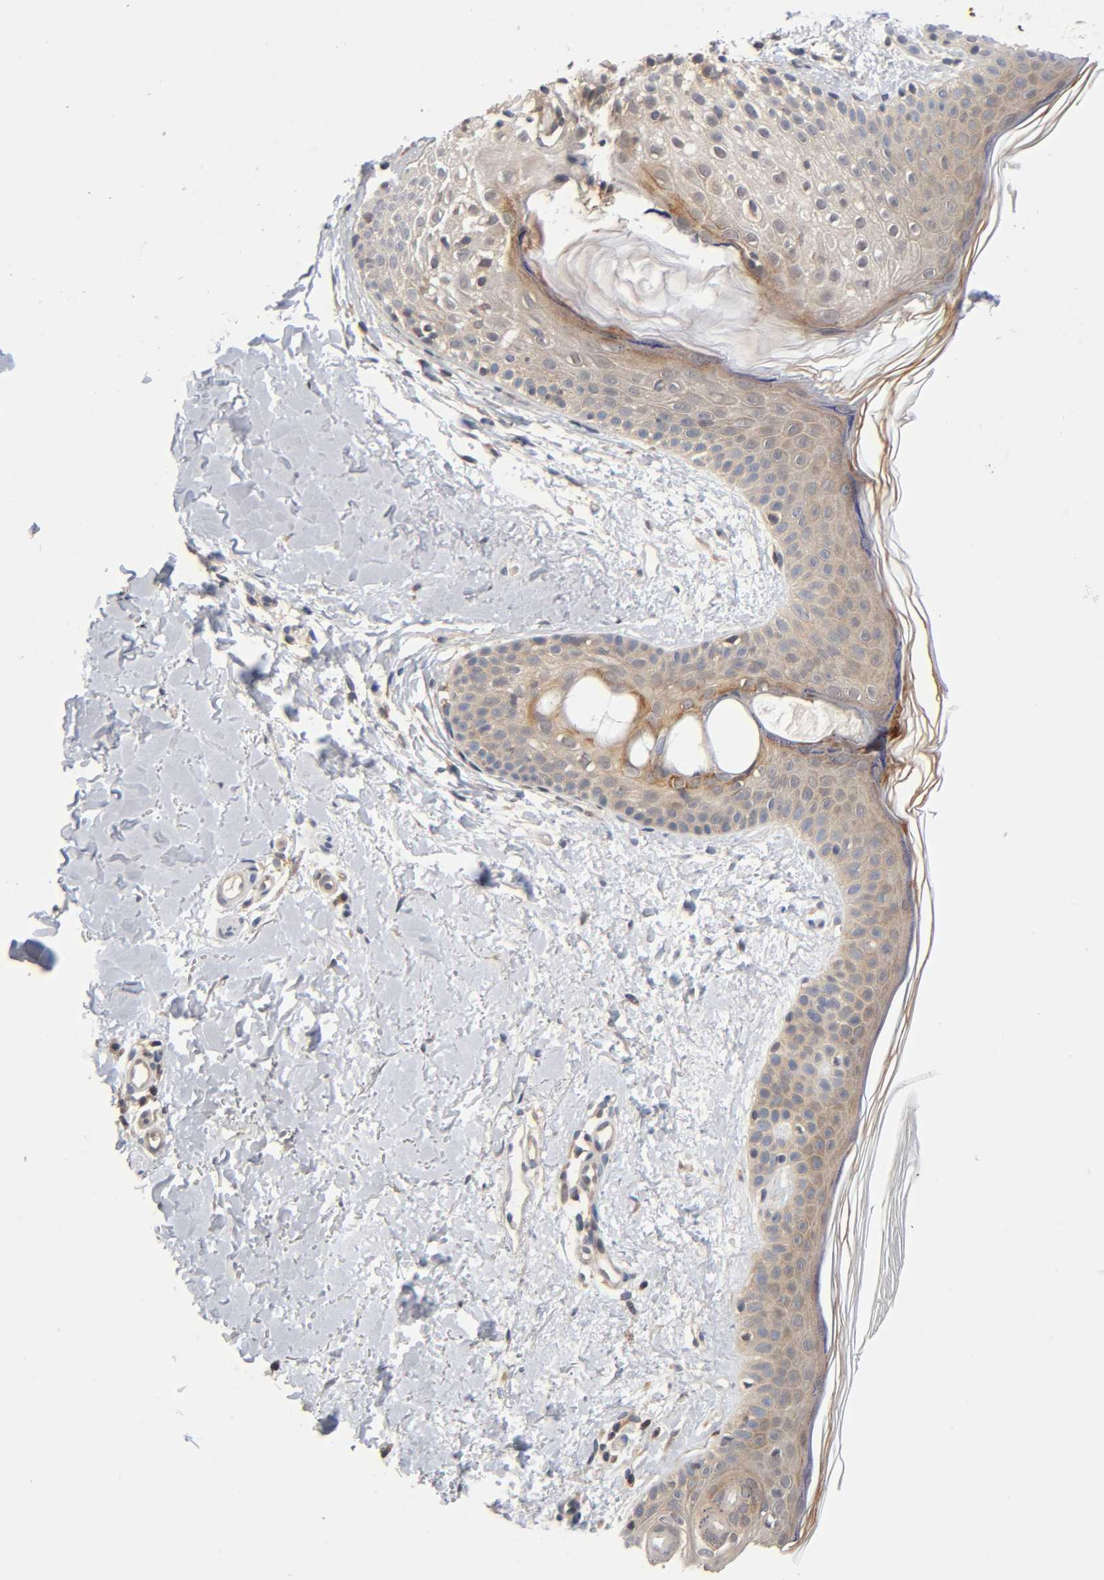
{"staining": {"intensity": "weak", "quantity": ">75%", "location": "cytoplasmic/membranous"}, "tissue": "skin", "cell_type": "Fibroblasts", "image_type": "normal", "snomed": [{"axis": "morphology", "description": "Normal tissue, NOS"}, {"axis": "topography", "description": "Skin"}], "caption": "Weak cytoplasmic/membranous positivity is identified in about >75% of fibroblasts in normal skin.", "gene": "PRKAB1", "patient": {"sex": "female", "age": 56}}